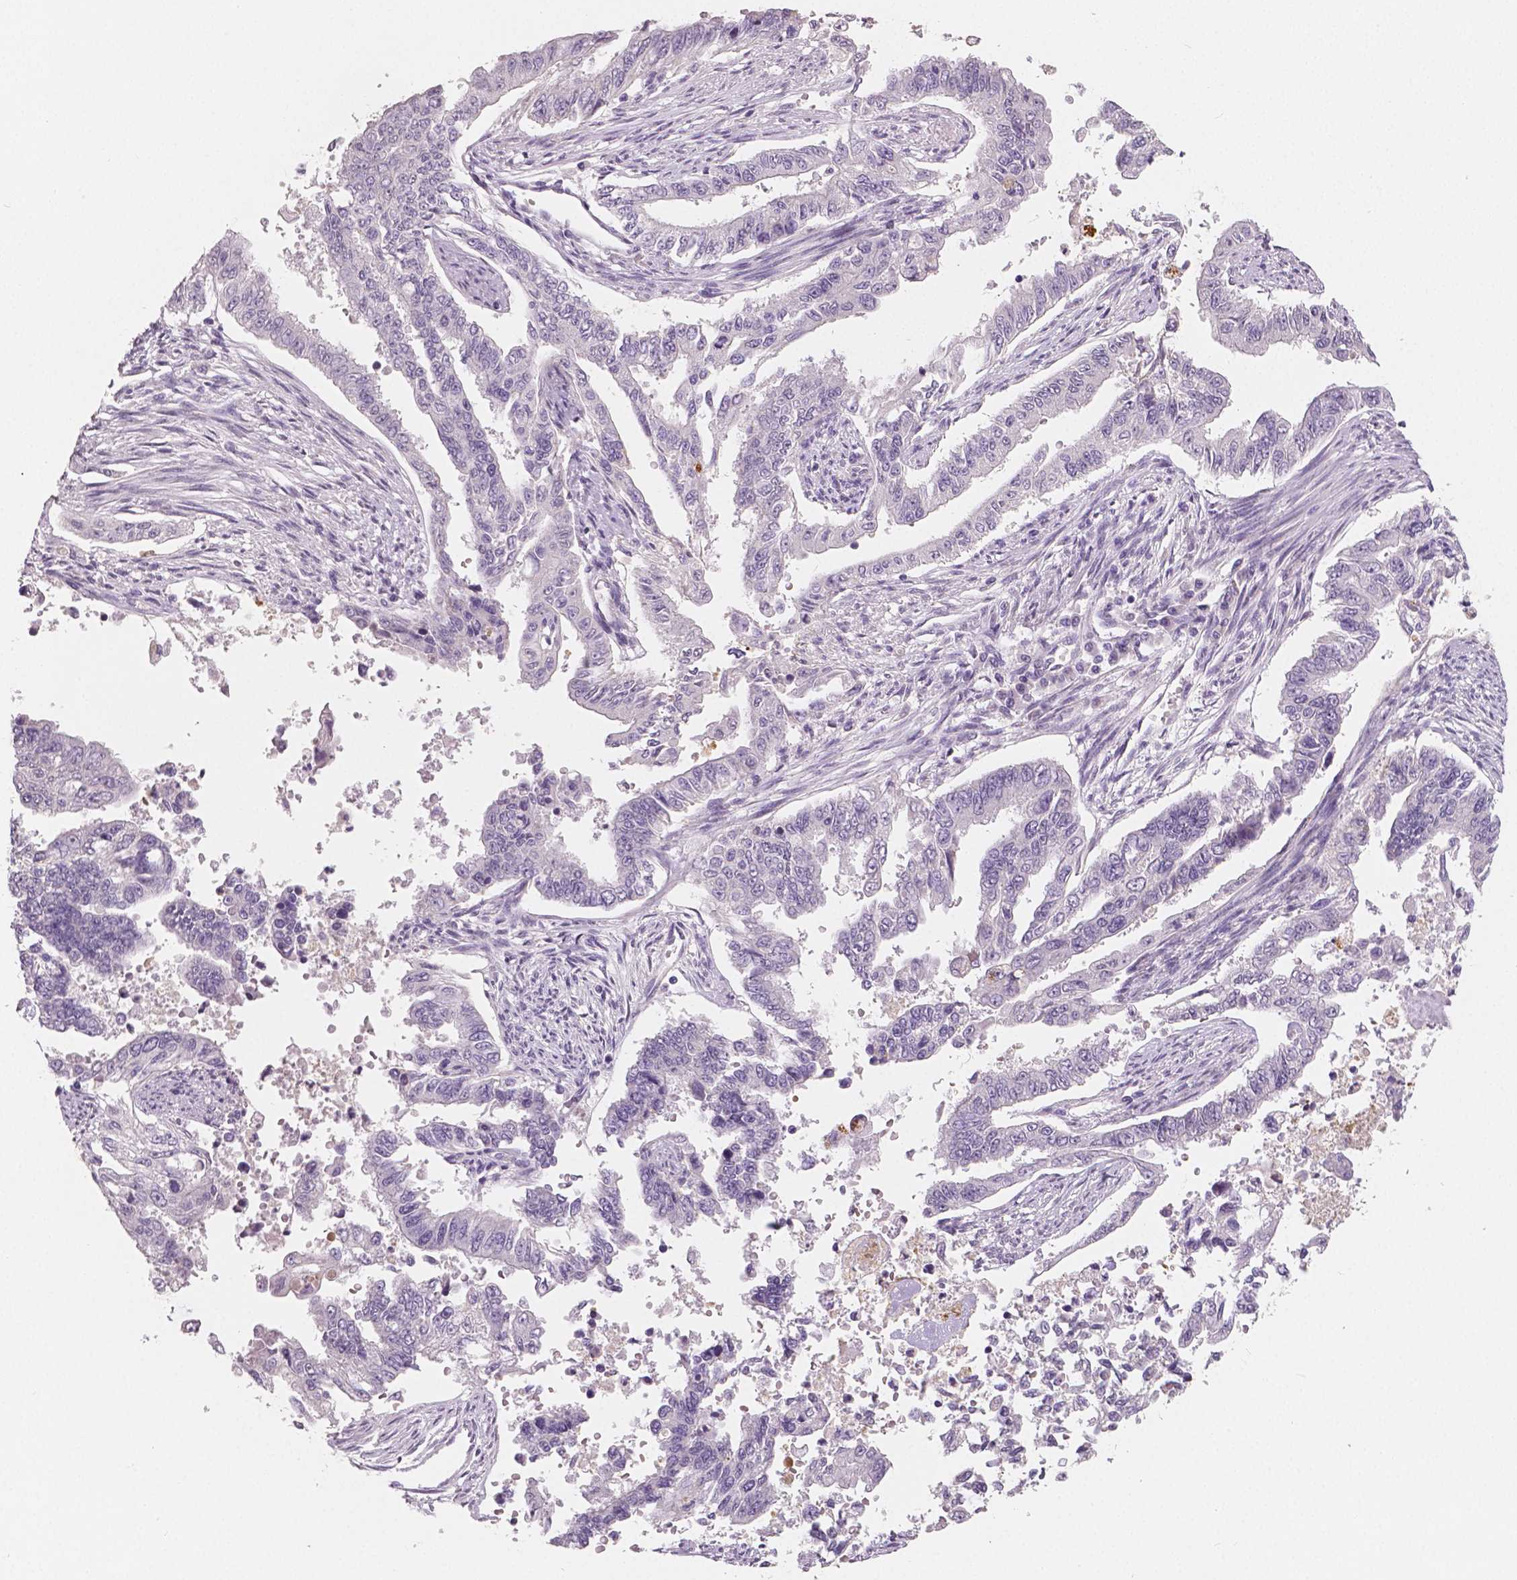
{"staining": {"intensity": "negative", "quantity": "none", "location": "none"}, "tissue": "endometrial cancer", "cell_type": "Tumor cells", "image_type": "cancer", "snomed": [{"axis": "morphology", "description": "Adenocarcinoma, NOS"}, {"axis": "topography", "description": "Uterus"}], "caption": "Immunohistochemistry photomicrograph of neoplastic tissue: human endometrial adenocarcinoma stained with DAB (3,3'-diaminobenzidine) demonstrates no significant protein positivity in tumor cells.", "gene": "APOA4", "patient": {"sex": "female", "age": 59}}